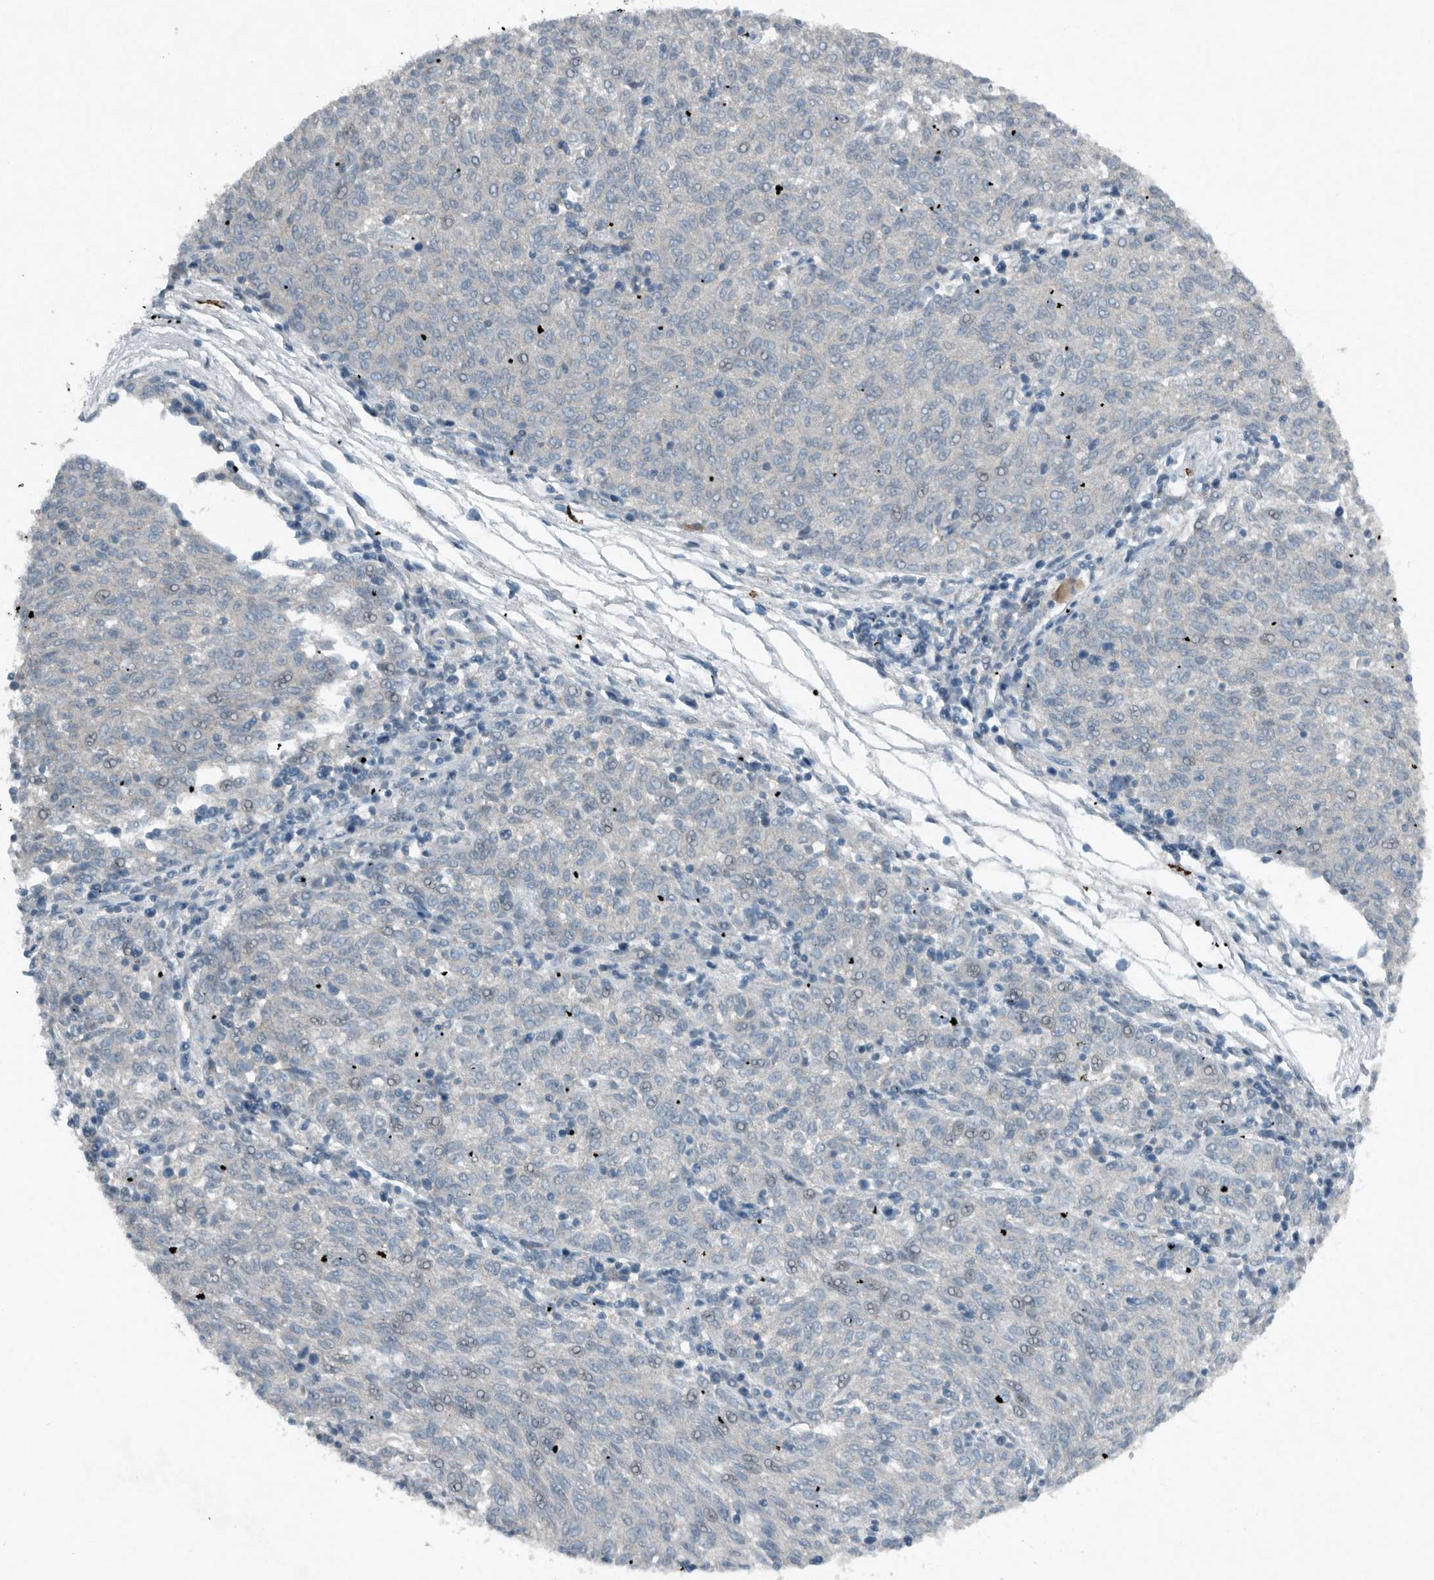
{"staining": {"intensity": "negative", "quantity": "none", "location": "none"}, "tissue": "melanoma", "cell_type": "Tumor cells", "image_type": "cancer", "snomed": [{"axis": "morphology", "description": "Malignant melanoma, NOS"}, {"axis": "topography", "description": "Skin"}], "caption": "DAB immunohistochemical staining of malignant melanoma shows no significant positivity in tumor cells. The staining was performed using DAB (3,3'-diaminobenzidine) to visualize the protein expression in brown, while the nuclei were stained in blue with hematoxylin (Magnification: 20x).", "gene": "IL20", "patient": {"sex": "female", "age": 72}}